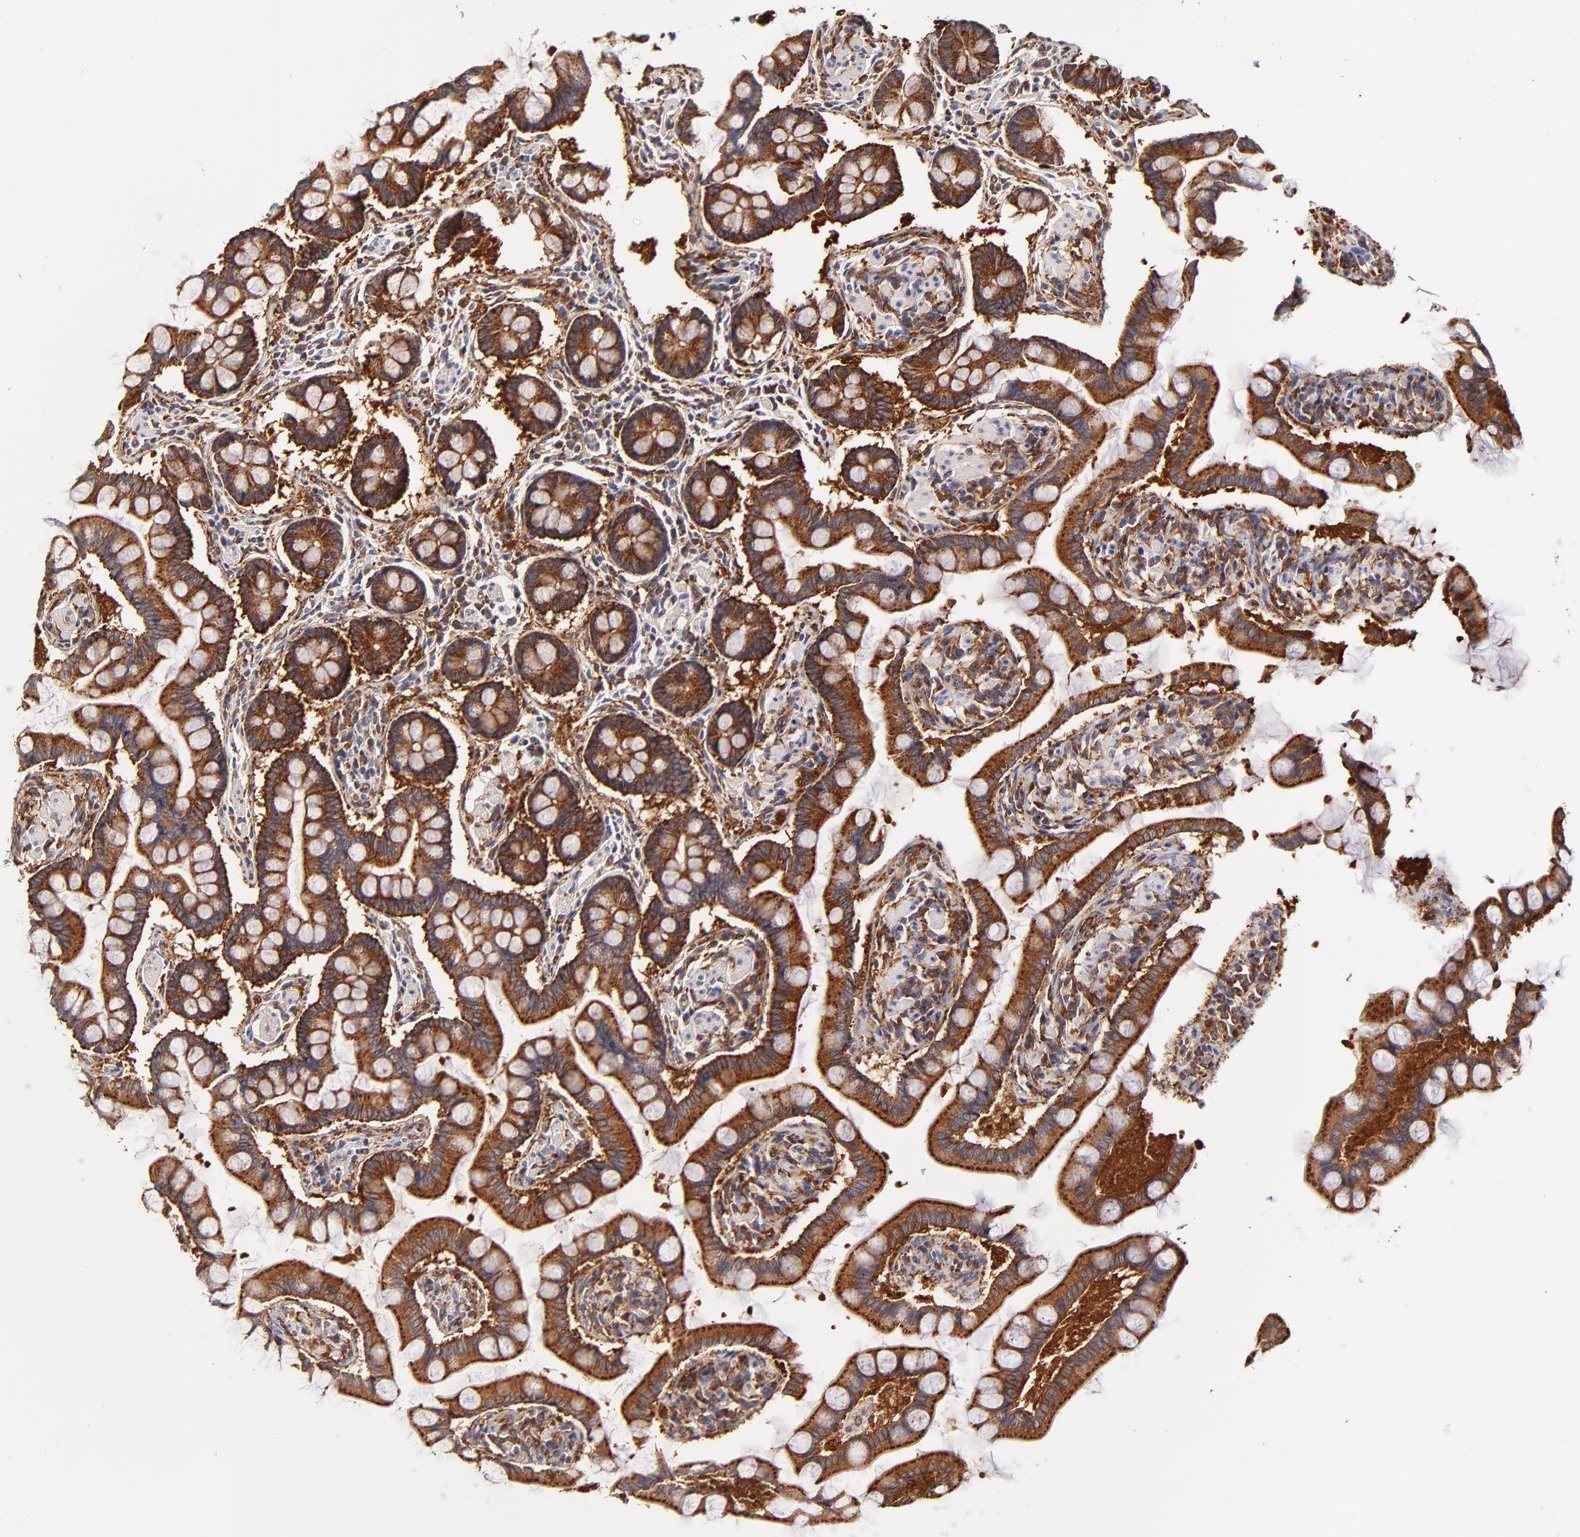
{"staining": {"intensity": "strong", "quantity": ">75%", "location": "cytoplasmic/membranous"}, "tissue": "small intestine", "cell_type": "Glandular cells", "image_type": "normal", "snomed": [{"axis": "morphology", "description": "Normal tissue, NOS"}, {"axis": "topography", "description": "Small intestine"}], "caption": "Glandular cells exhibit strong cytoplasmic/membranous staining in approximately >75% of cells in normal small intestine.", "gene": "CD2AP", "patient": {"sex": "male", "age": 41}}